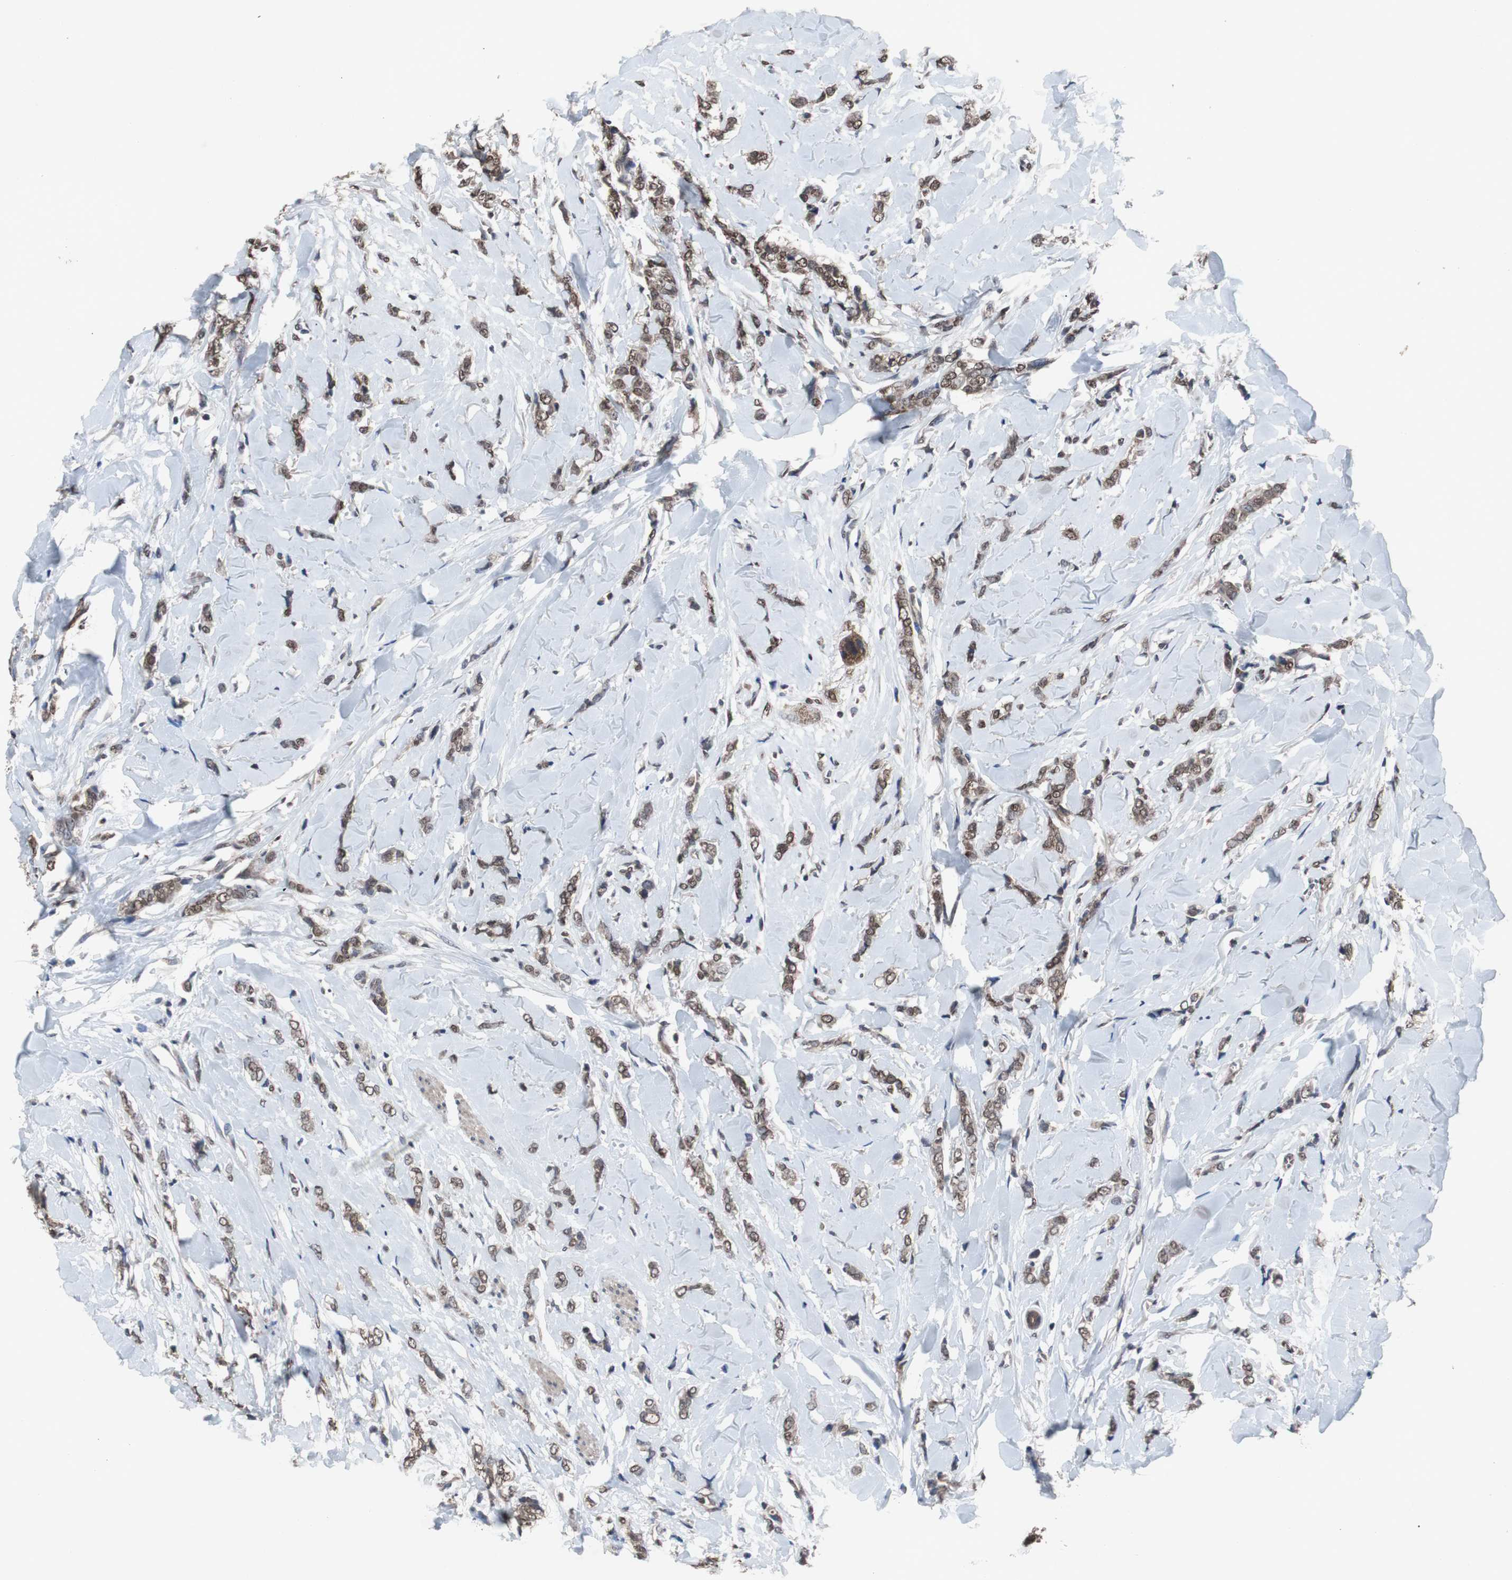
{"staining": {"intensity": "weak", "quantity": ">75%", "location": "nuclear"}, "tissue": "breast cancer", "cell_type": "Tumor cells", "image_type": "cancer", "snomed": [{"axis": "morphology", "description": "Lobular carcinoma"}, {"axis": "topography", "description": "Skin"}, {"axis": "topography", "description": "Breast"}], "caption": "About >75% of tumor cells in breast lobular carcinoma demonstrate weak nuclear protein staining as visualized by brown immunohistochemical staining.", "gene": "MED27", "patient": {"sex": "female", "age": 46}}